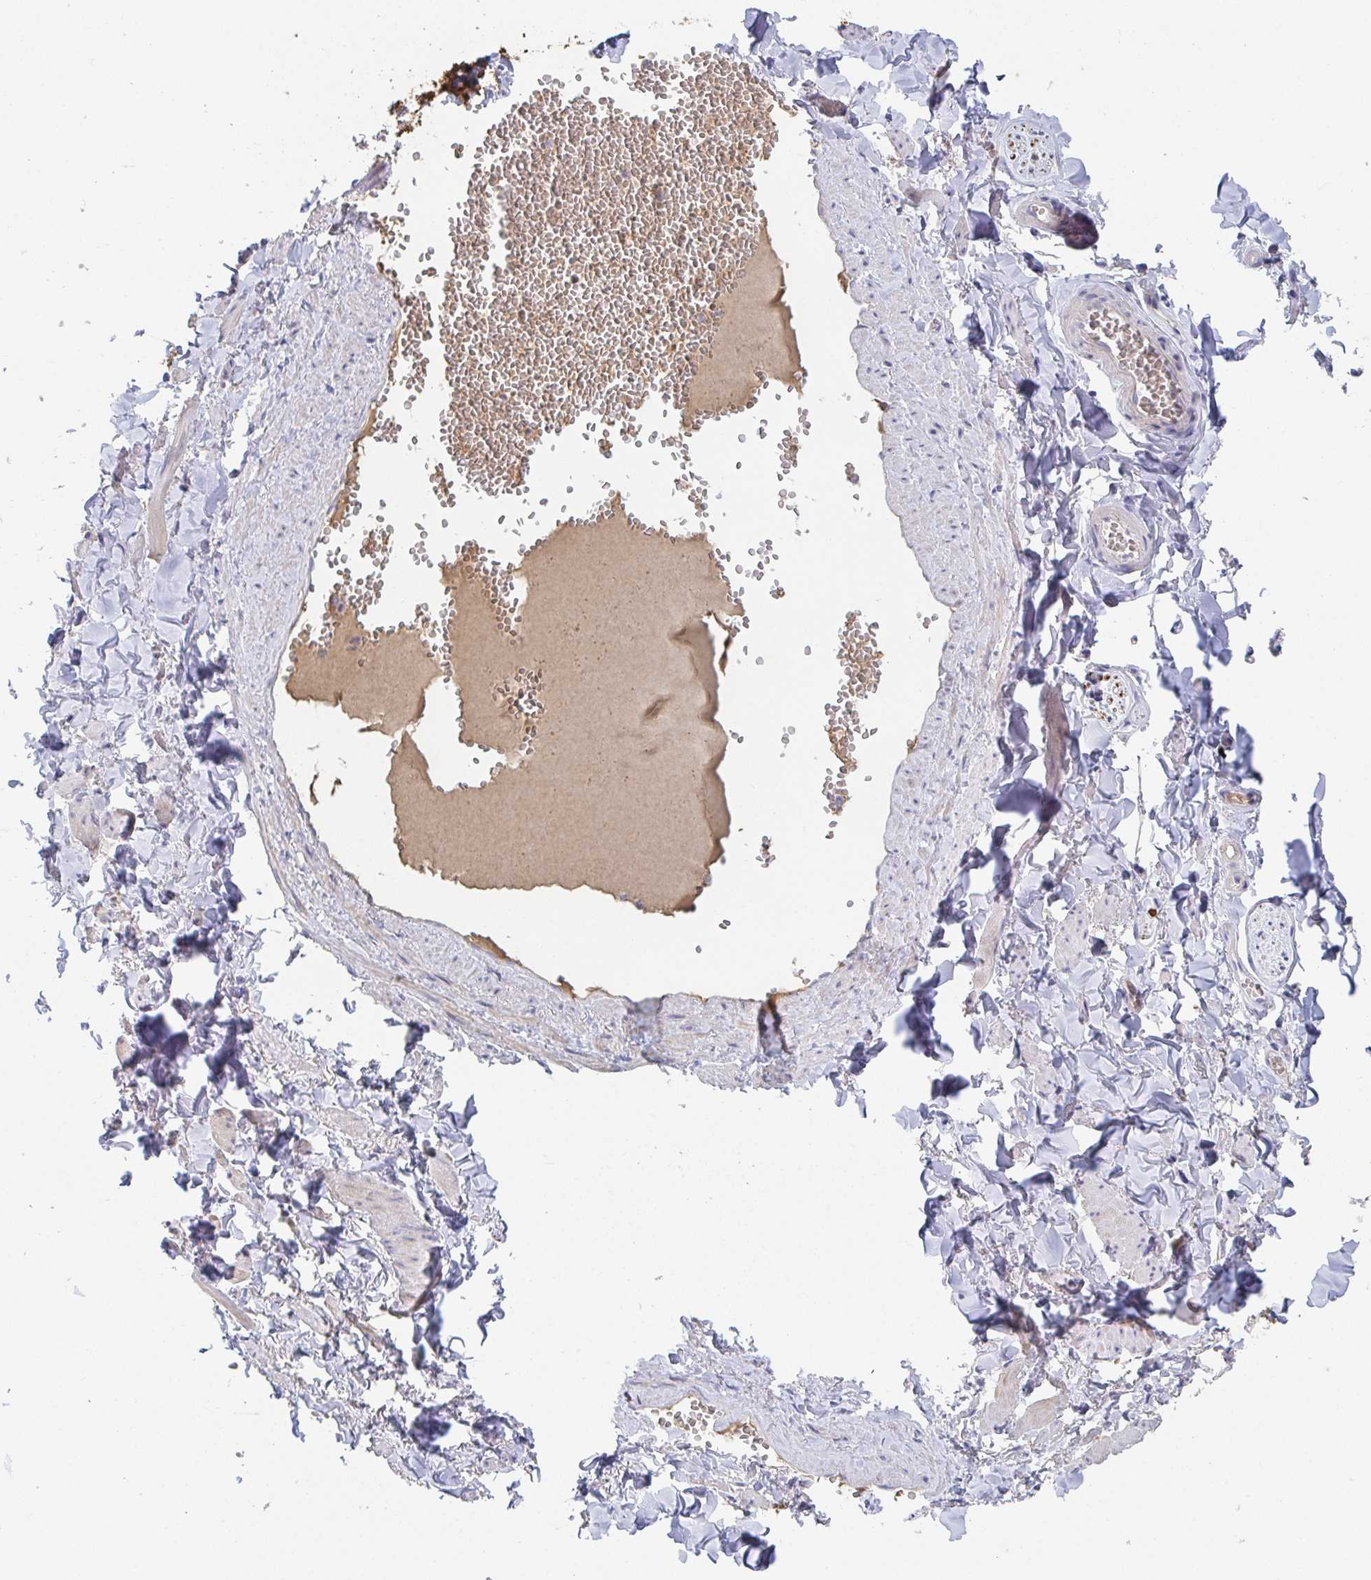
{"staining": {"intensity": "negative", "quantity": "none", "location": "none"}, "tissue": "soft tissue", "cell_type": "Fibroblasts", "image_type": "normal", "snomed": [{"axis": "morphology", "description": "Normal tissue, NOS"}, {"axis": "topography", "description": "Vulva"}, {"axis": "topography", "description": "Peripheral nerve tissue"}], "caption": "A high-resolution histopathology image shows immunohistochemistry (IHC) staining of normal soft tissue, which reveals no significant expression in fibroblasts.", "gene": "ANO5", "patient": {"sex": "female", "age": 66}}